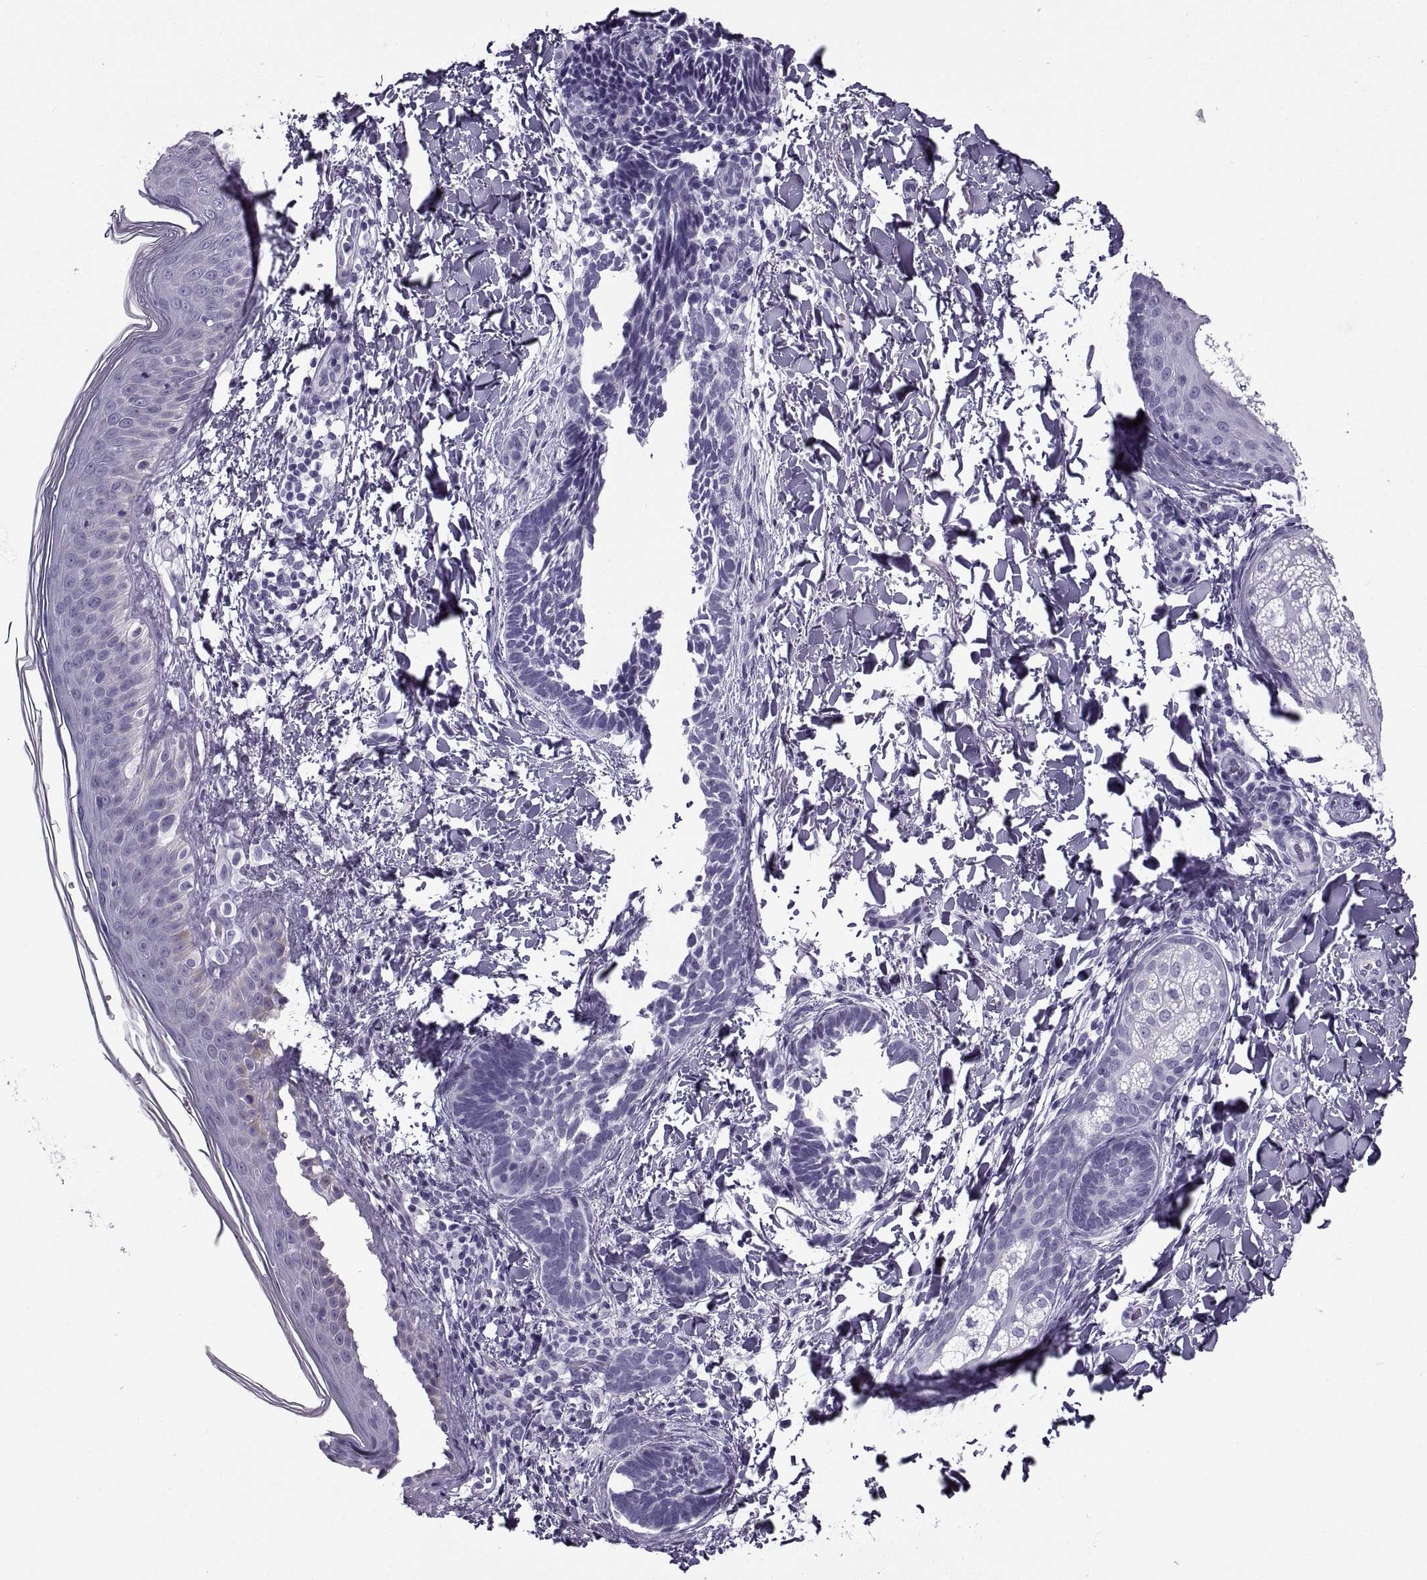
{"staining": {"intensity": "negative", "quantity": "none", "location": "none"}, "tissue": "skin cancer", "cell_type": "Tumor cells", "image_type": "cancer", "snomed": [{"axis": "morphology", "description": "Normal tissue, NOS"}, {"axis": "morphology", "description": "Basal cell carcinoma"}, {"axis": "topography", "description": "Skin"}], "caption": "The photomicrograph displays no staining of tumor cells in skin cancer.", "gene": "RLBP1", "patient": {"sex": "male", "age": 46}}